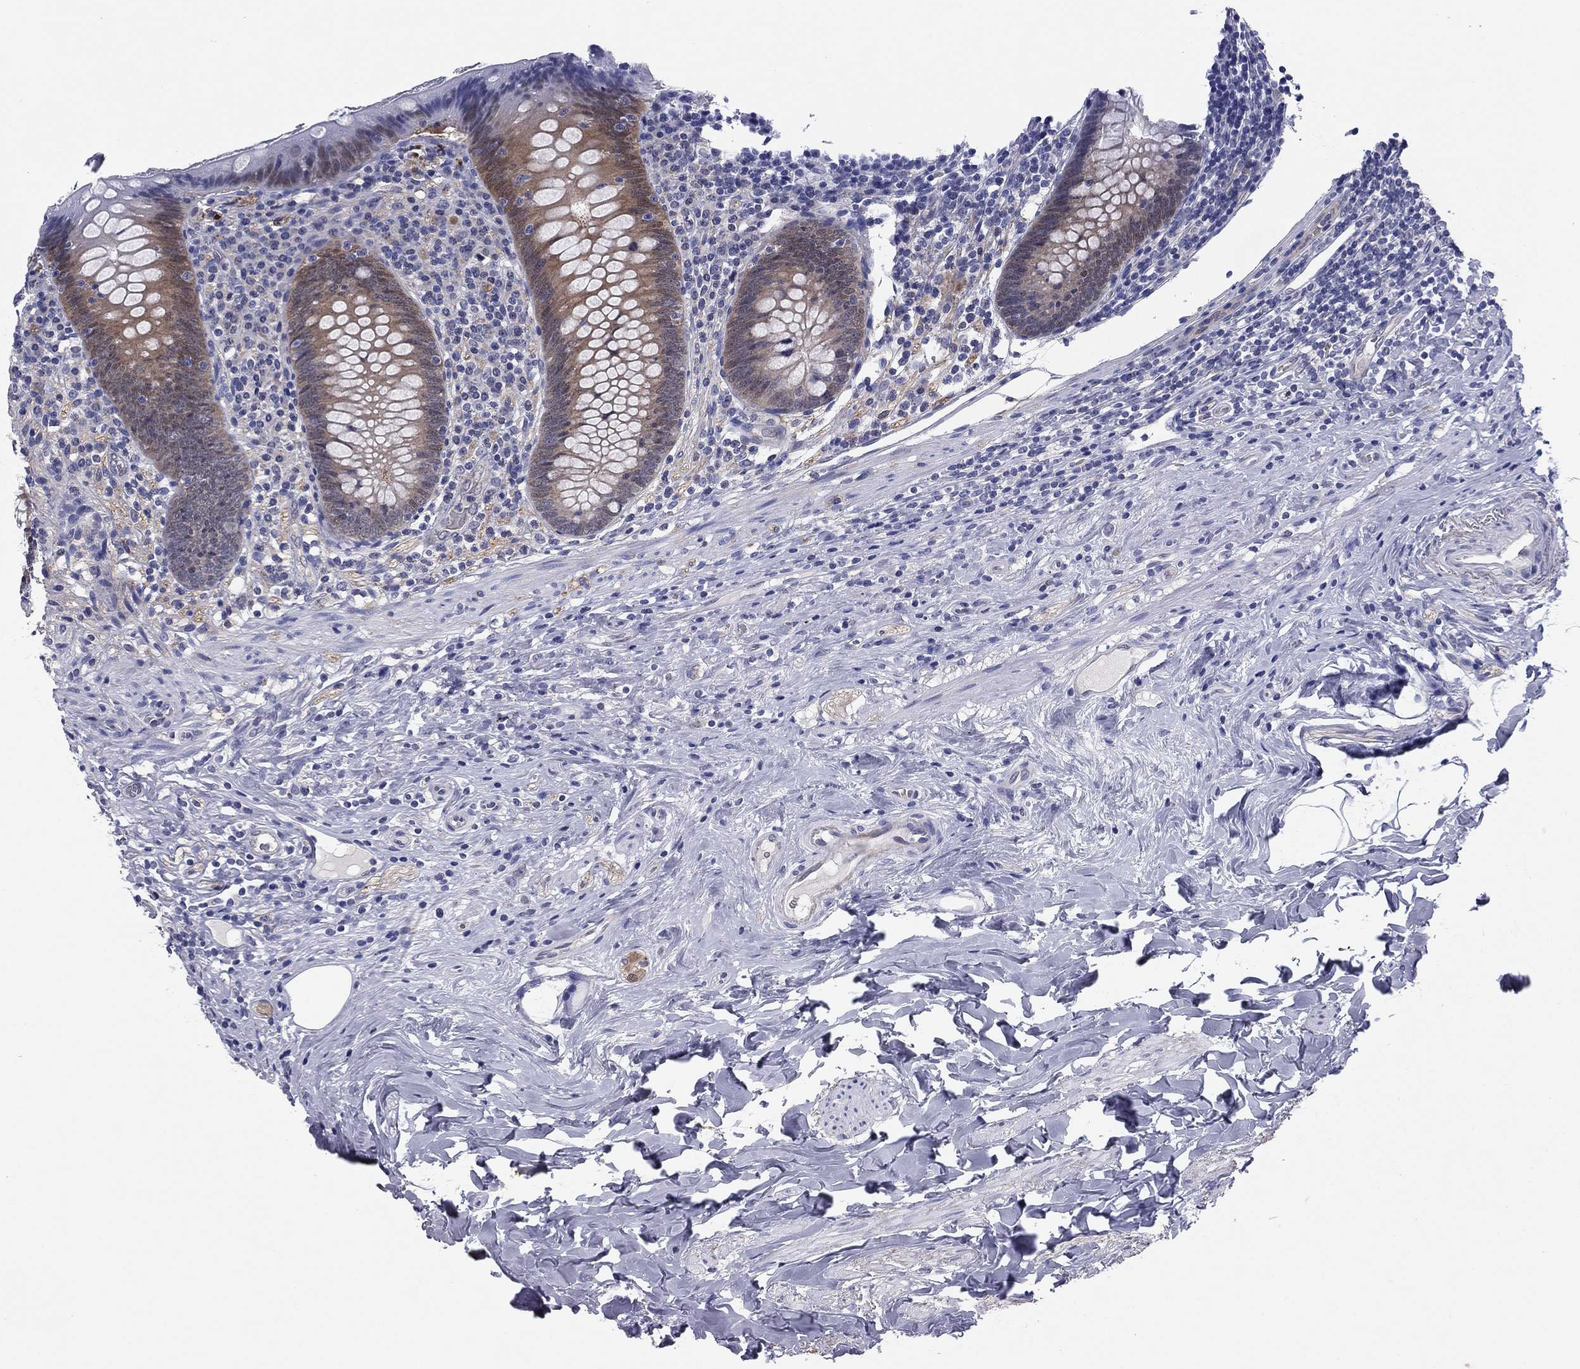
{"staining": {"intensity": "moderate", "quantity": "25%-75%", "location": "cytoplasmic/membranous,nuclear"}, "tissue": "appendix", "cell_type": "Glandular cells", "image_type": "normal", "snomed": [{"axis": "morphology", "description": "Normal tissue, NOS"}, {"axis": "topography", "description": "Appendix"}], "caption": "Immunohistochemical staining of benign human appendix reveals 25%-75% levels of moderate cytoplasmic/membranous,nuclear protein positivity in about 25%-75% of glandular cells. The staining was performed using DAB (3,3'-diaminobenzidine) to visualize the protein expression in brown, while the nuclei were stained in blue with hematoxylin (Magnification: 20x).", "gene": "REXO5", "patient": {"sex": "male", "age": 47}}